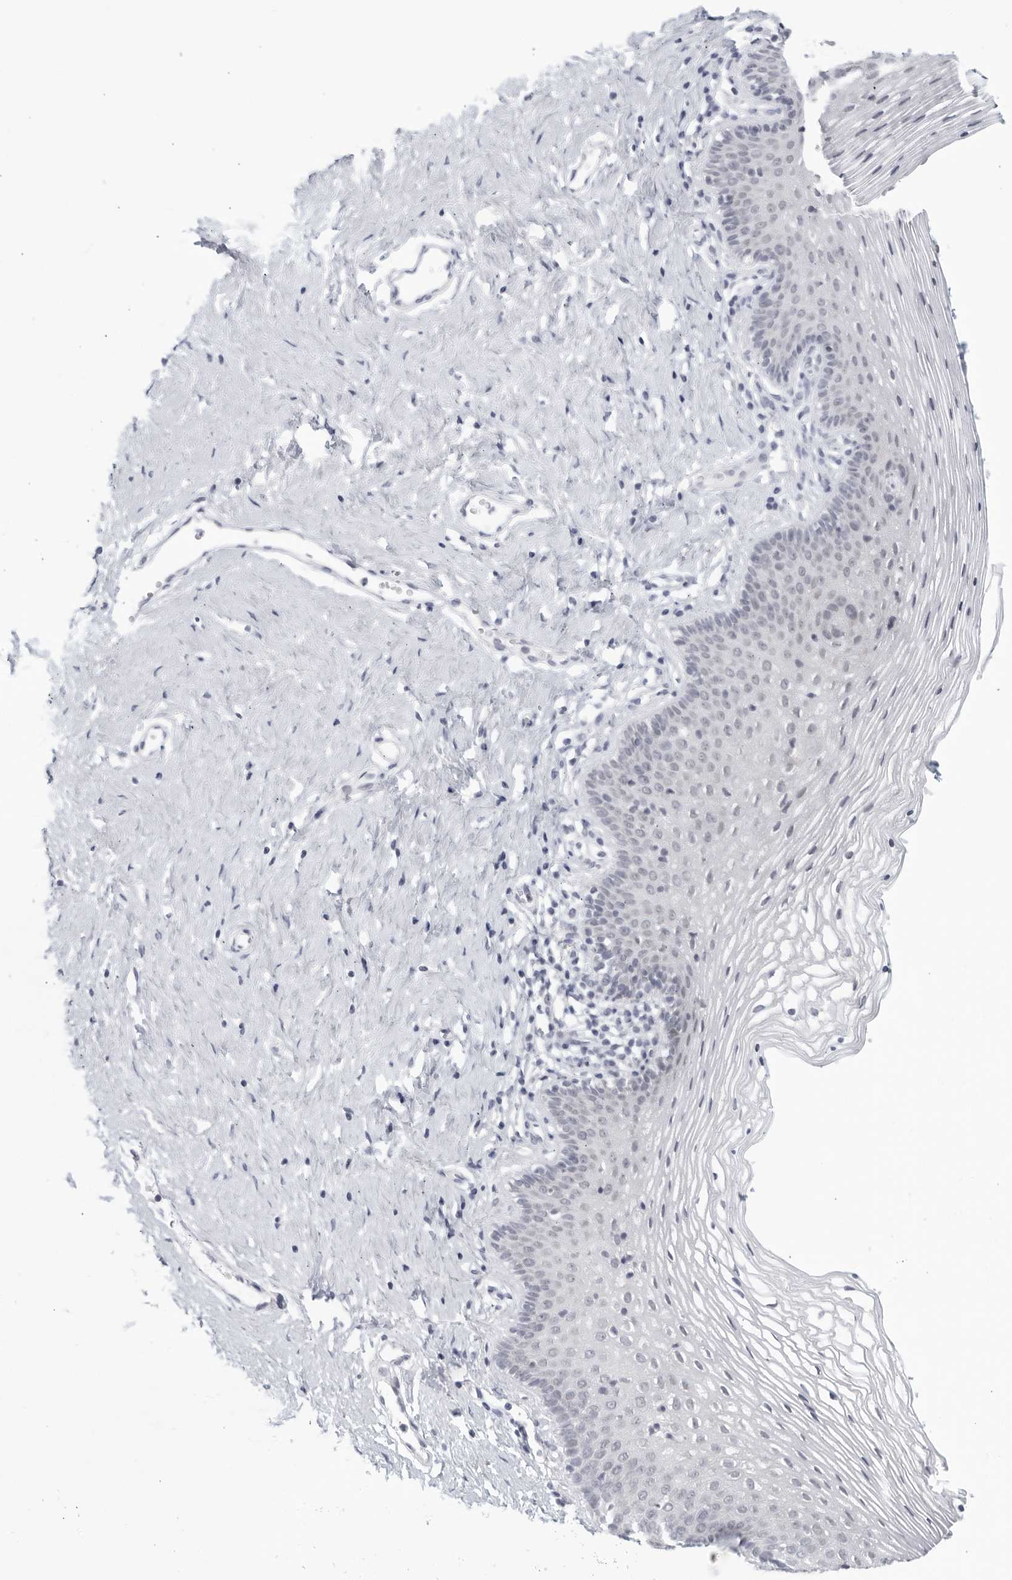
{"staining": {"intensity": "negative", "quantity": "none", "location": "none"}, "tissue": "vagina", "cell_type": "Squamous epithelial cells", "image_type": "normal", "snomed": [{"axis": "morphology", "description": "Normal tissue, NOS"}, {"axis": "topography", "description": "Vagina"}], "caption": "DAB immunohistochemical staining of unremarkable human vagina demonstrates no significant positivity in squamous epithelial cells.", "gene": "WDTC1", "patient": {"sex": "female", "age": 32}}